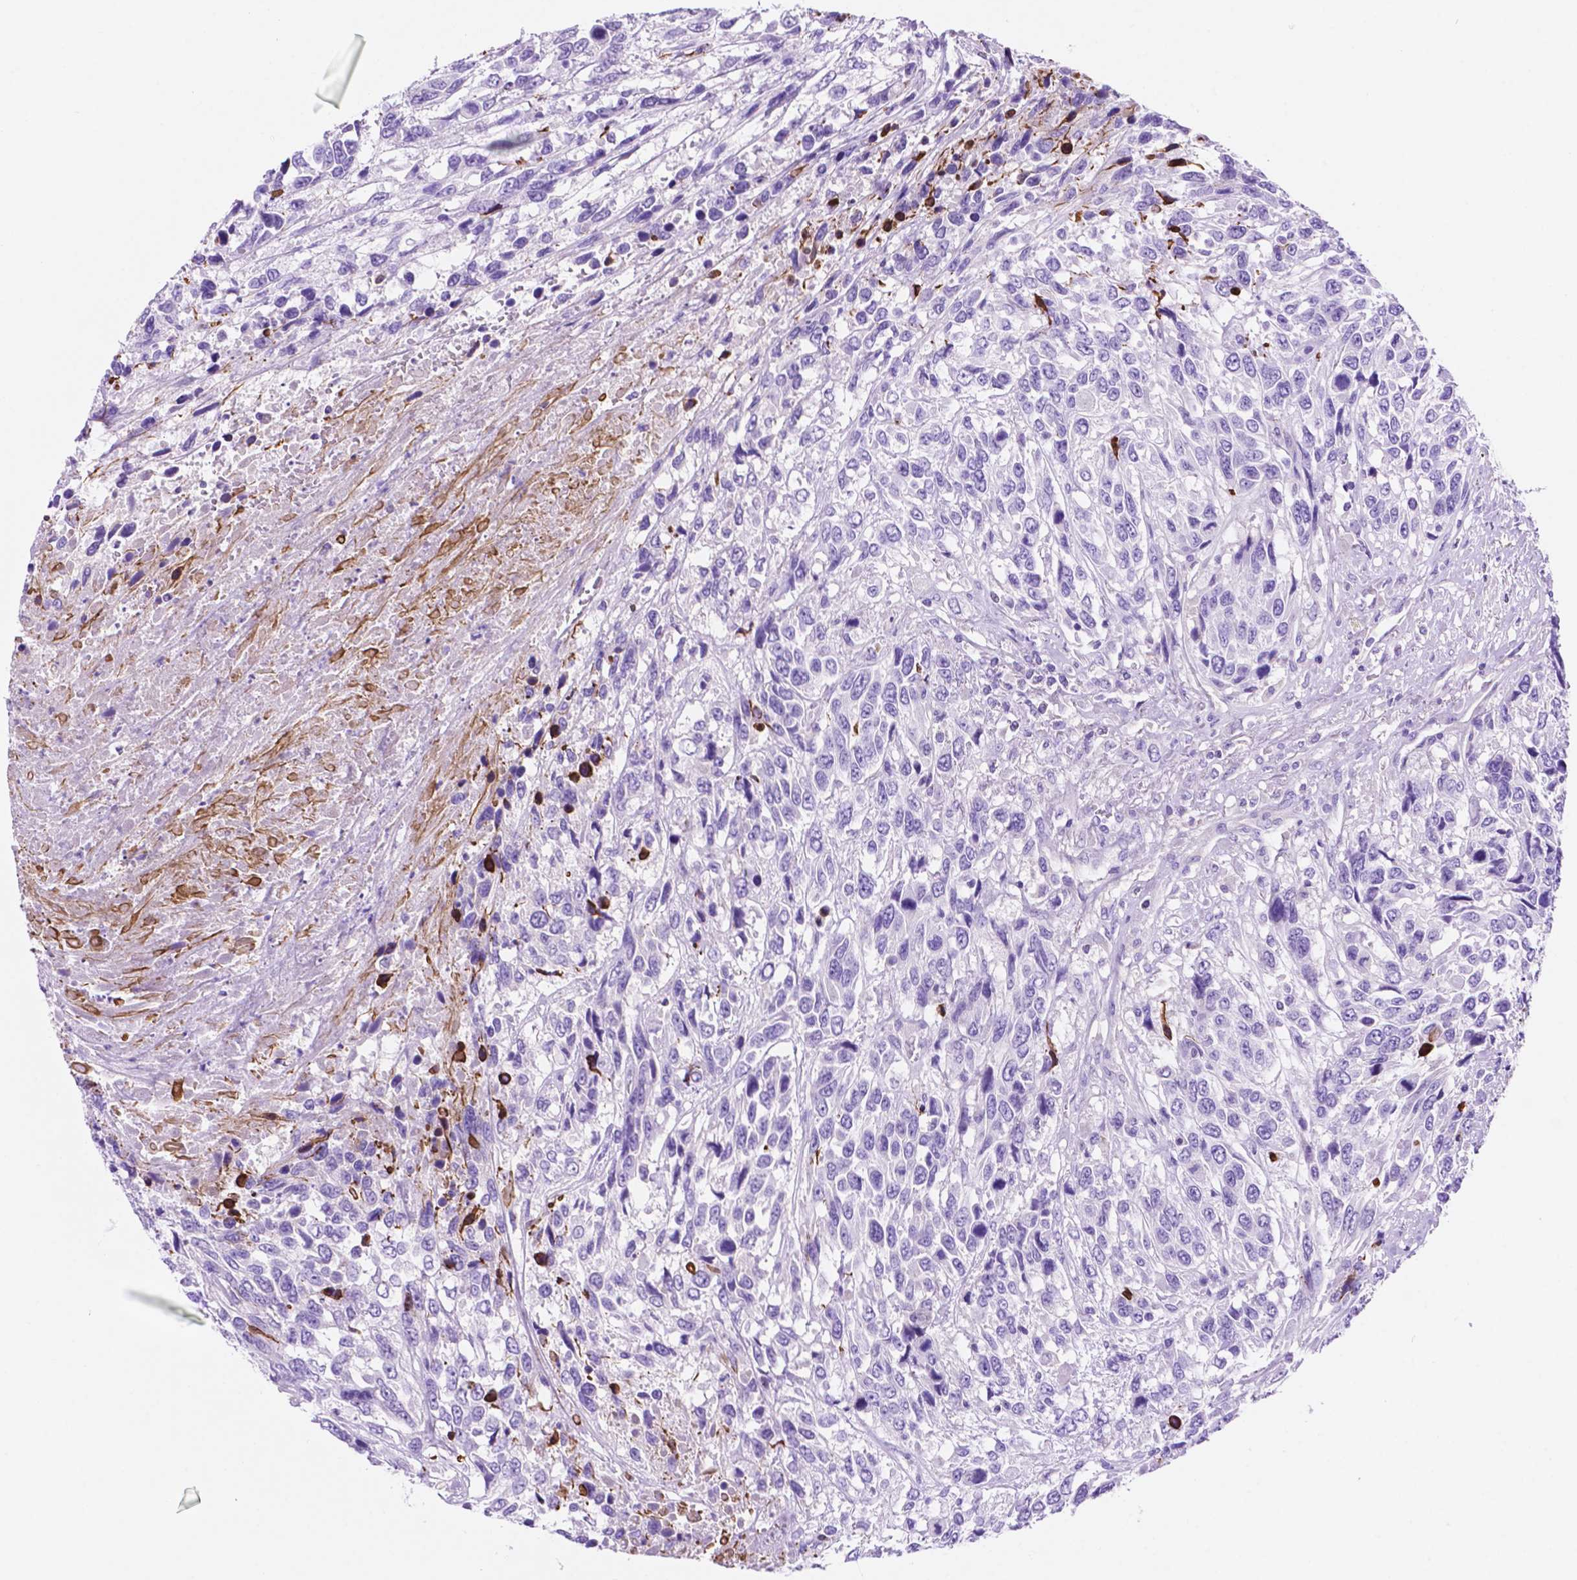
{"staining": {"intensity": "negative", "quantity": "none", "location": "none"}, "tissue": "urothelial cancer", "cell_type": "Tumor cells", "image_type": "cancer", "snomed": [{"axis": "morphology", "description": "Urothelial carcinoma, High grade"}, {"axis": "topography", "description": "Urinary bladder"}], "caption": "Immunohistochemical staining of urothelial carcinoma (high-grade) shows no significant positivity in tumor cells.", "gene": "FOXB2", "patient": {"sex": "female", "age": 70}}